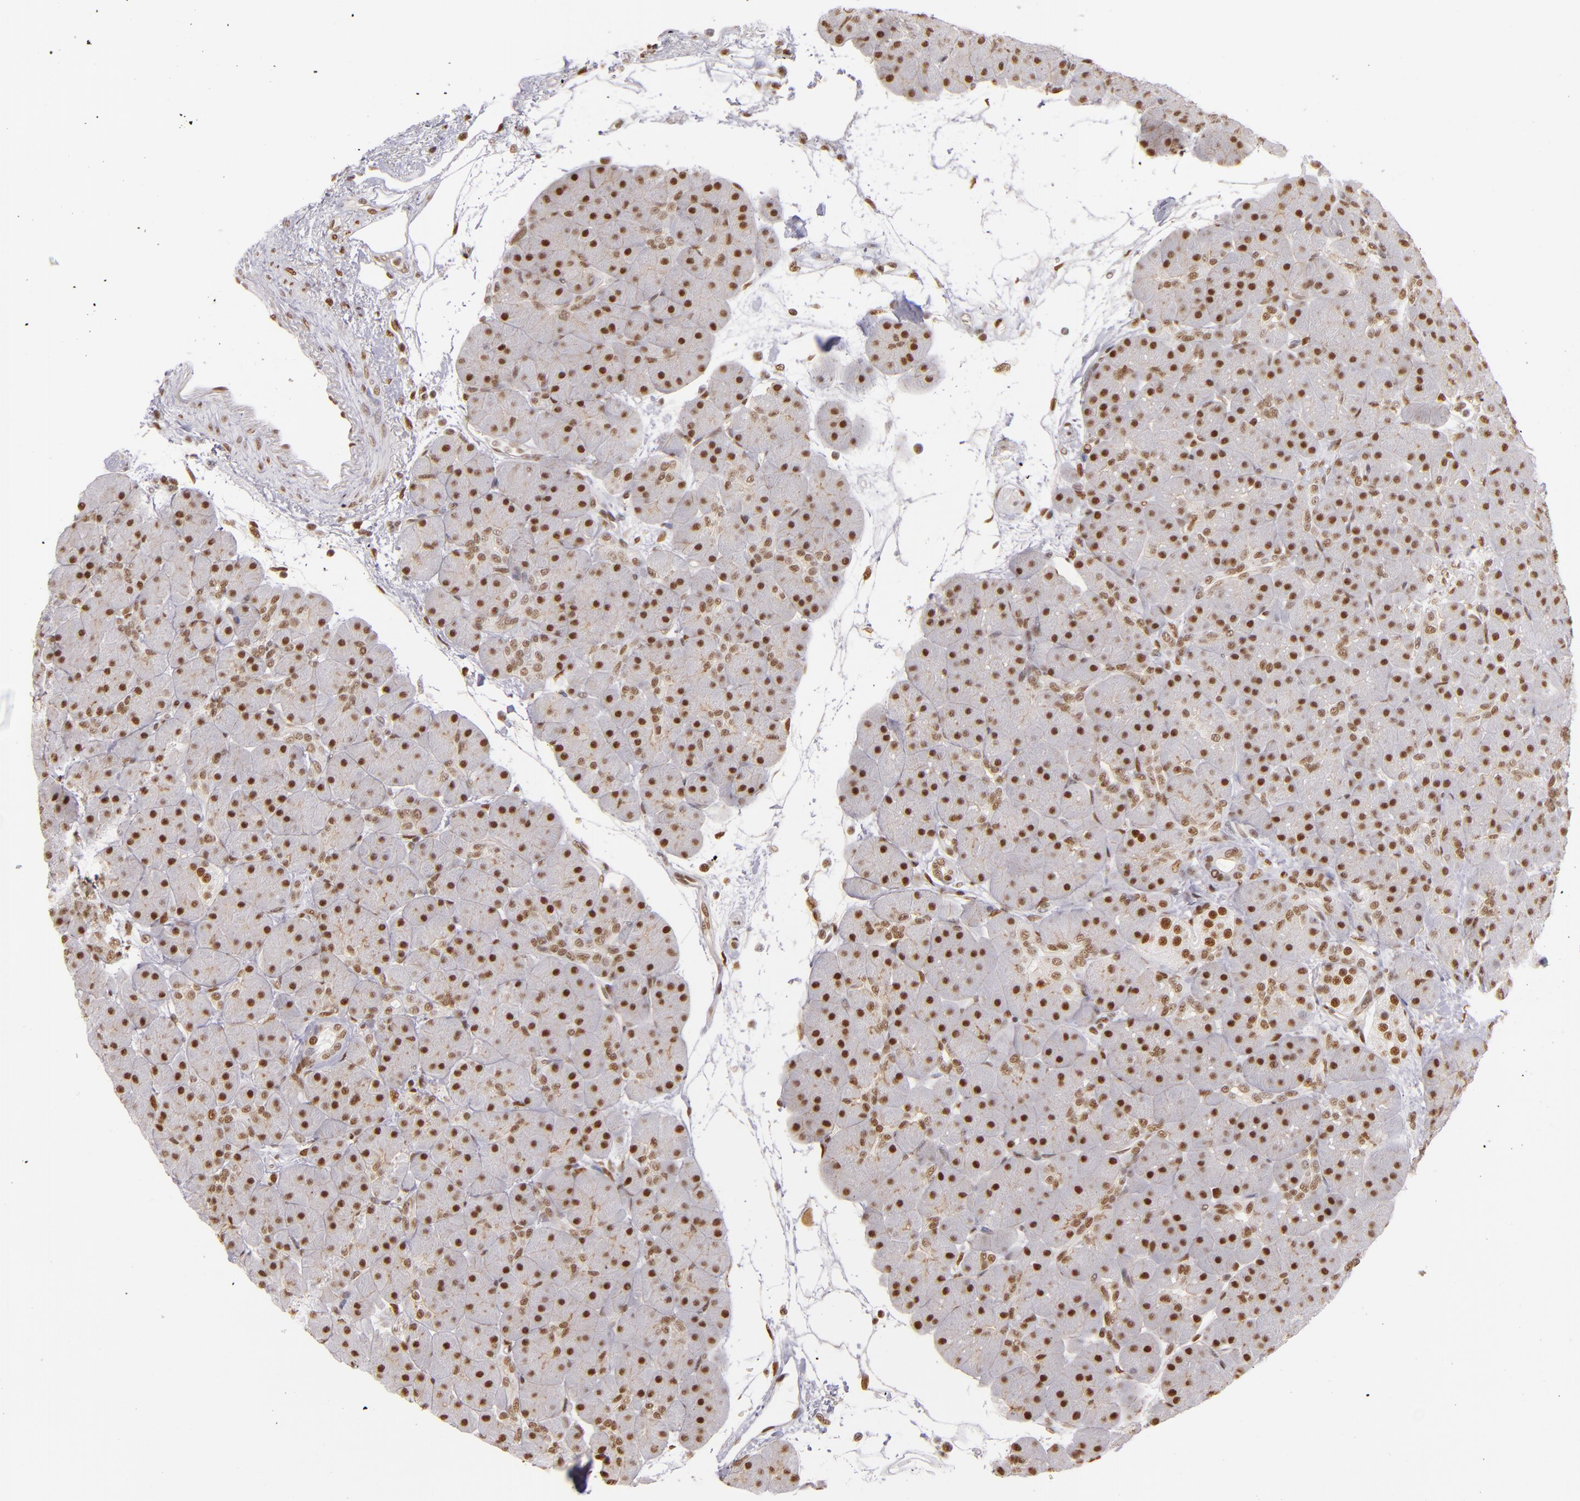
{"staining": {"intensity": "moderate", "quantity": ">75%", "location": "nuclear"}, "tissue": "pancreas", "cell_type": "Exocrine glandular cells", "image_type": "normal", "snomed": [{"axis": "morphology", "description": "Normal tissue, NOS"}, {"axis": "topography", "description": "Pancreas"}], "caption": "Brown immunohistochemical staining in unremarkable human pancreas demonstrates moderate nuclear expression in approximately >75% of exocrine glandular cells. The staining was performed using DAB, with brown indicating positive protein expression. Nuclei are stained blue with hematoxylin.", "gene": "NCOR2", "patient": {"sex": "male", "age": 66}}